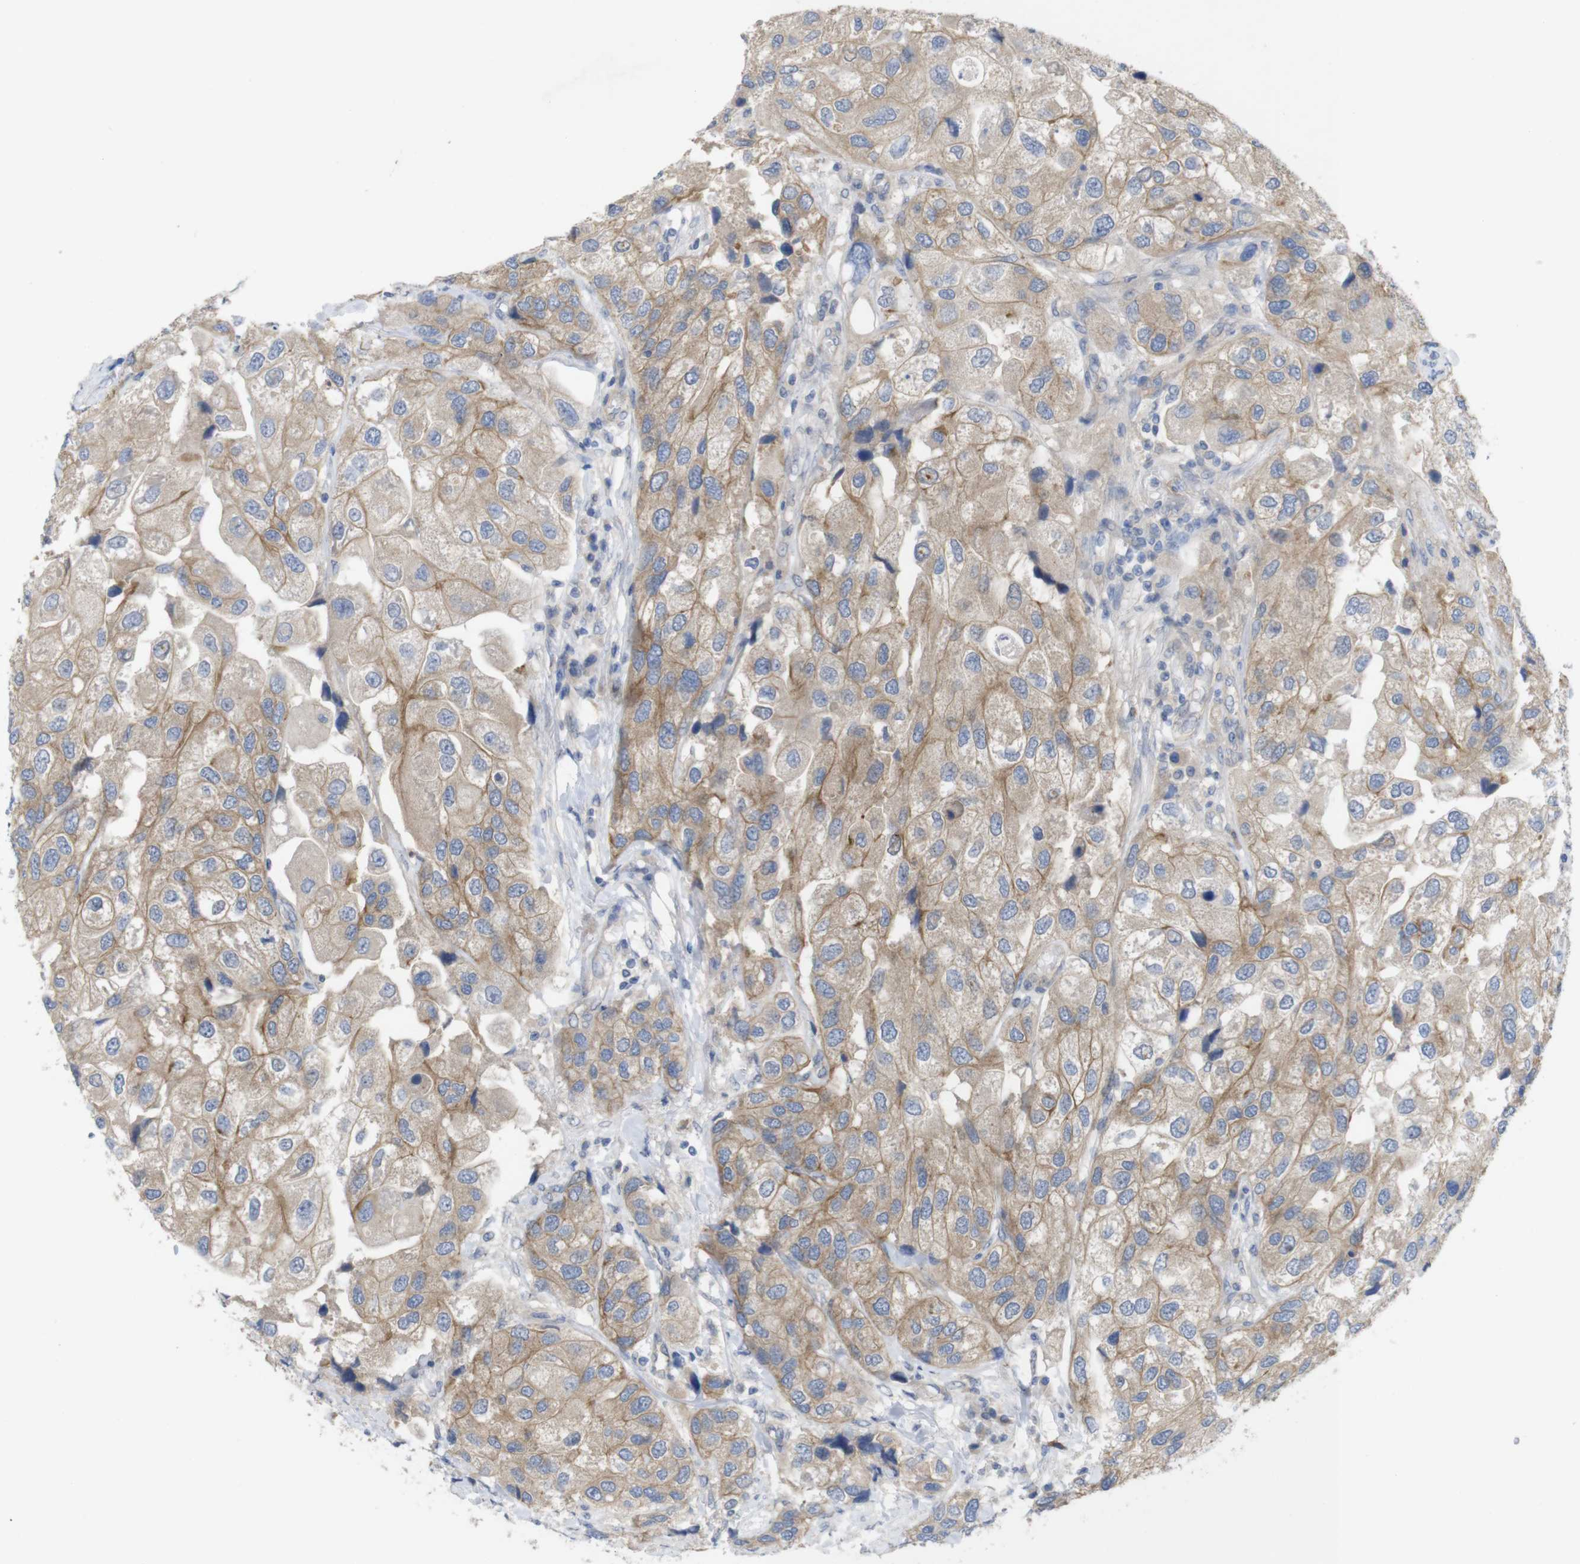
{"staining": {"intensity": "weak", "quantity": ">75%", "location": "cytoplasmic/membranous"}, "tissue": "urothelial cancer", "cell_type": "Tumor cells", "image_type": "cancer", "snomed": [{"axis": "morphology", "description": "Urothelial carcinoma, High grade"}, {"axis": "topography", "description": "Urinary bladder"}], "caption": "Immunohistochemical staining of human urothelial carcinoma (high-grade) displays low levels of weak cytoplasmic/membranous positivity in about >75% of tumor cells.", "gene": "KIDINS220", "patient": {"sex": "female", "age": 64}}